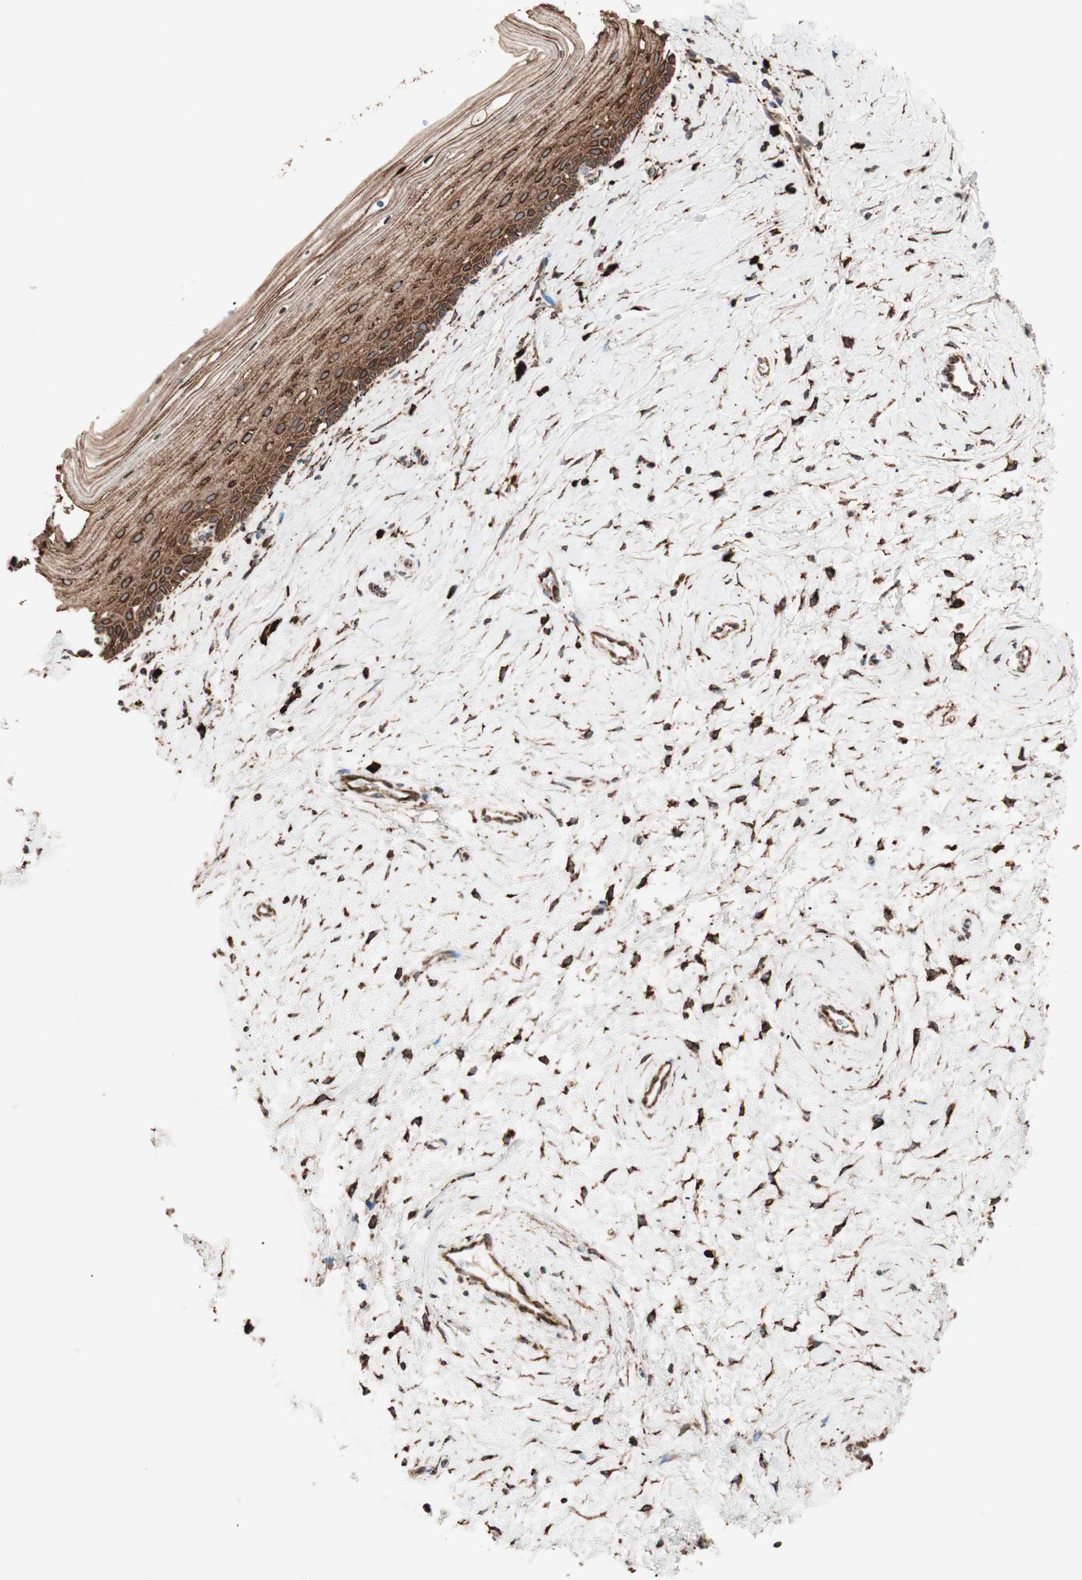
{"staining": {"intensity": "strong", "quantity": ">75%", "location": "cytoplasmic/membranous"}, "tissue": "cervix", "cell_type": "Glandular cells", "image_type": "normal", "snomed": [{"axis": "morphology", "description": "Normal tissue, NOS"}, {"axis": "topography", "description": "Cervix"}], "caption": "Protein staining displays strong cytoplasmic/membranous positivity in approximately >75% of glandular cells in normal cervix.", "gene": "VEGFA", "patient": {"sex": "female", "age": 39}}